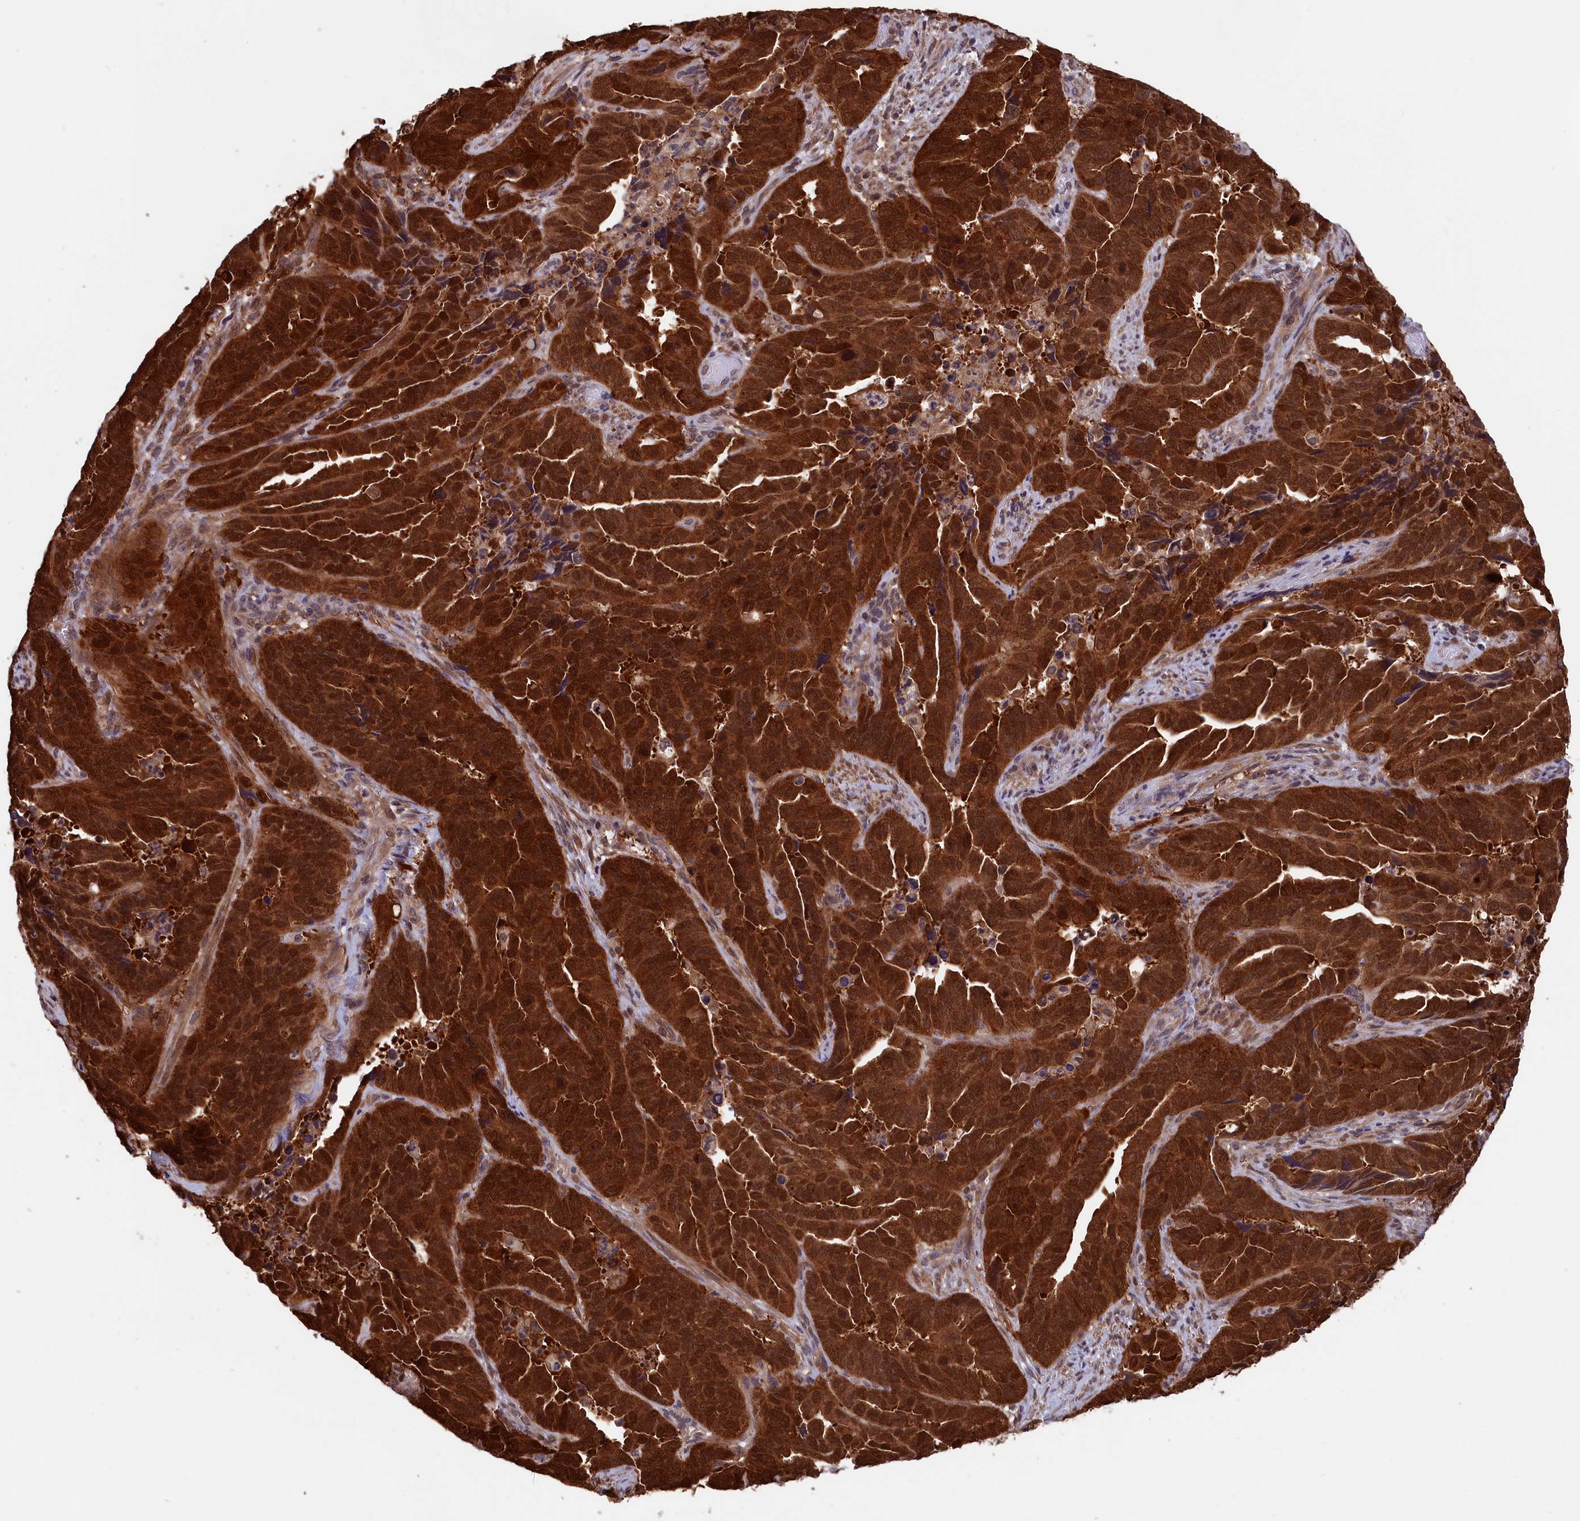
{"staining": {"intensity": "strong", "quantity": ">75%", "location": "cytoplasmic/membranous,nuclear"}, "tissue": "endometrial cancer", "cell_type": "Tumor cells", "image_type": "cancer", "snomed": [{"axis": "morphology", "description": "Adenocarcinoma, NOS"}, {"axis": "topography", "description": "Endometrium"}], "caption": "DAB (3,3'-diaminobenzidine) immunohistochemical staining of human endometrial cancer (adenocarcinoma) exhibits strong cytoplasmic/membranous and nuclear protein staining in about >75% of tumor cells.", "gene": "JPT2", "patient": {"sex": "female", "age": 65}}